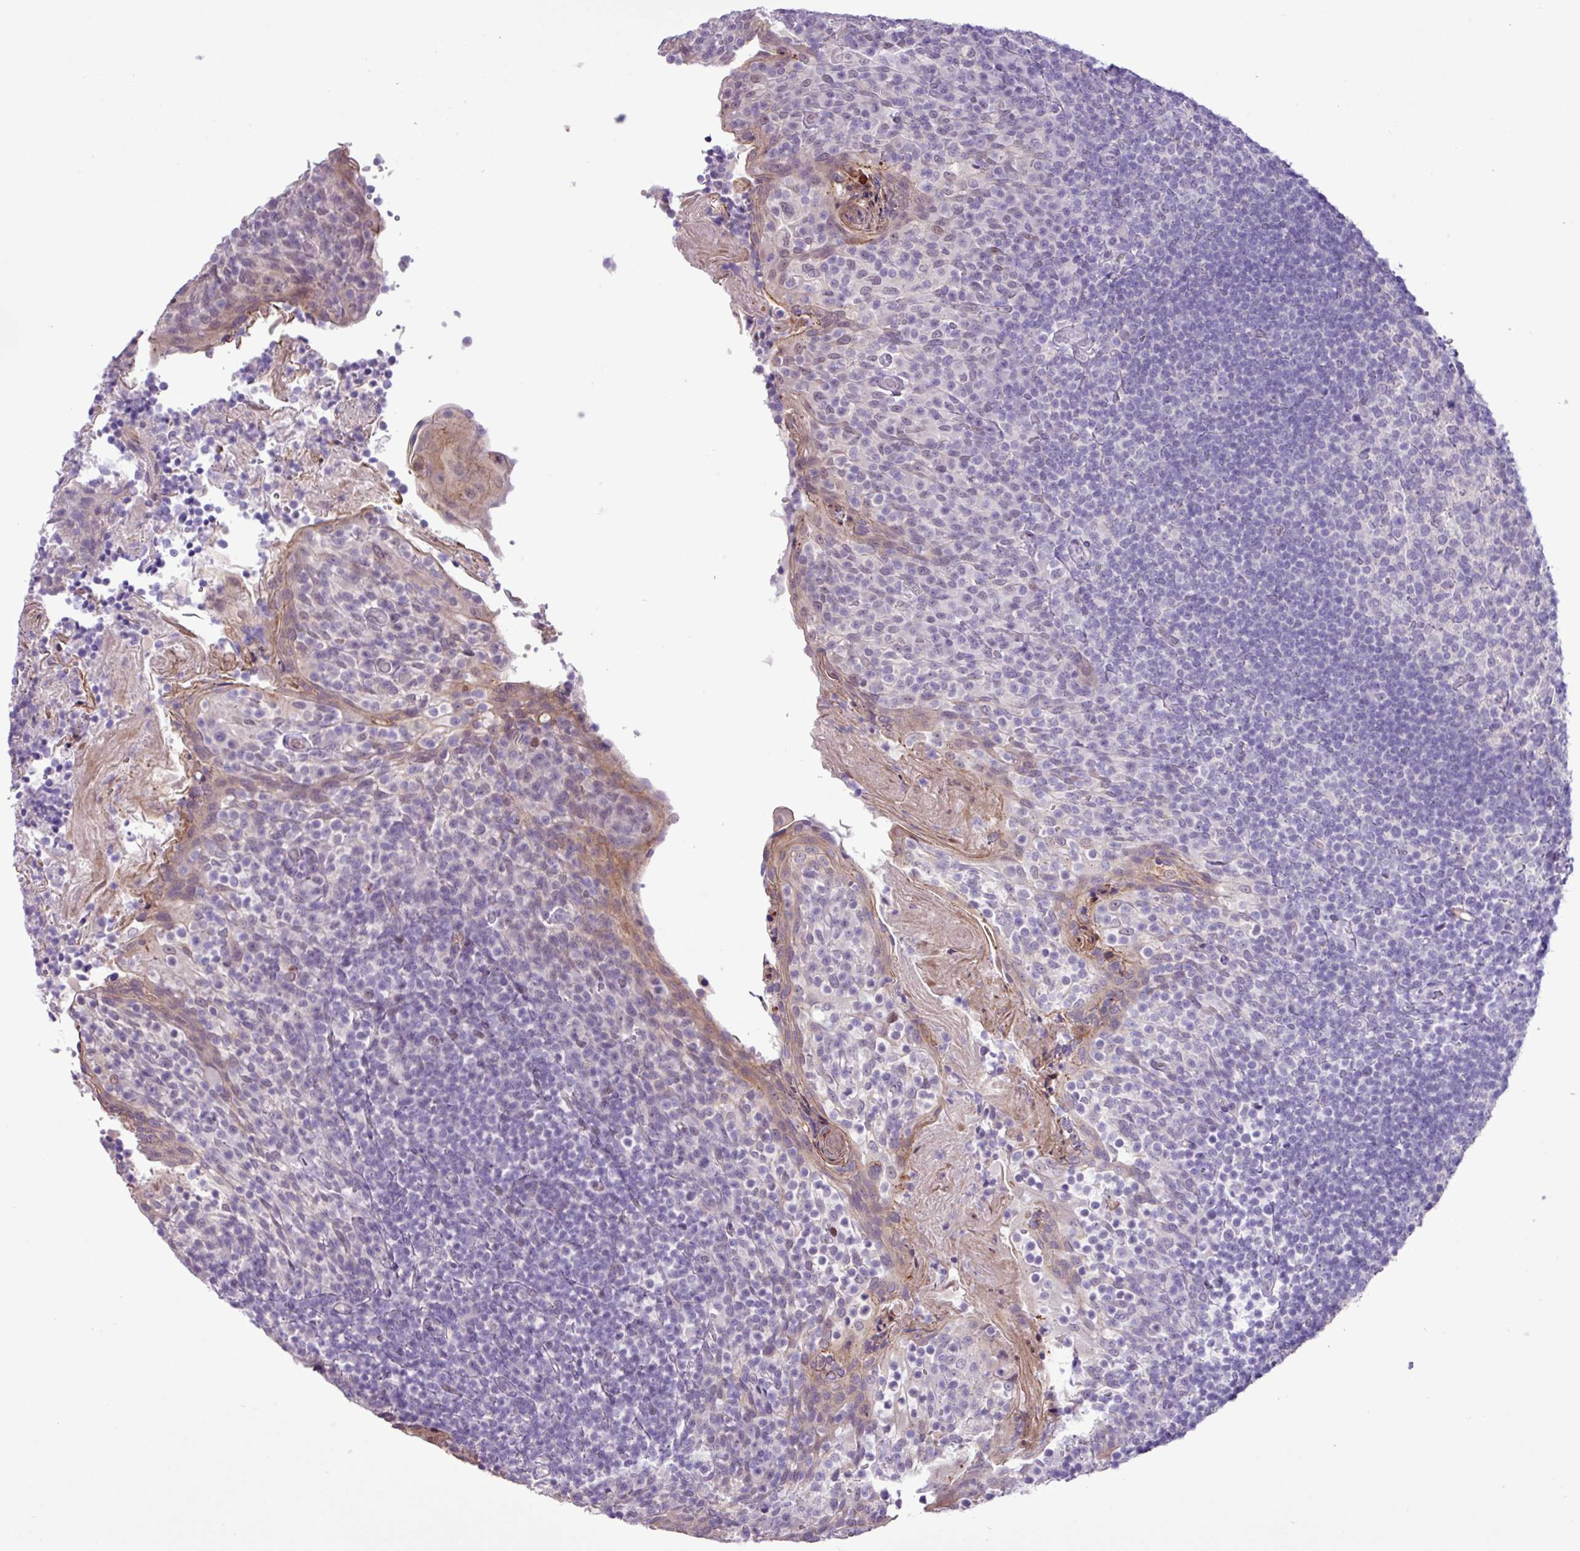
{"staining": {"intensity": "negative", "quantity": "none", "location": "none"}, "tissue": "tonsil", "cell_type": "Germinal center cells", "image_type": "normal", "snomed": [{"axis": "morphology", "description": "Normal tissue, NOS"}, {"axis": "topography", "description": "Tonsil"}], "caption": "DAB (3,3'-diaminobenzidine) immunohistochemical staining of normal tonsil demonstrates no significant expression in germinal center cells. (Brightfield microscopy of DAB IHC at high magnification).", "gene": "YLPM1", "patient": {"sex": "female", "age": 10}}